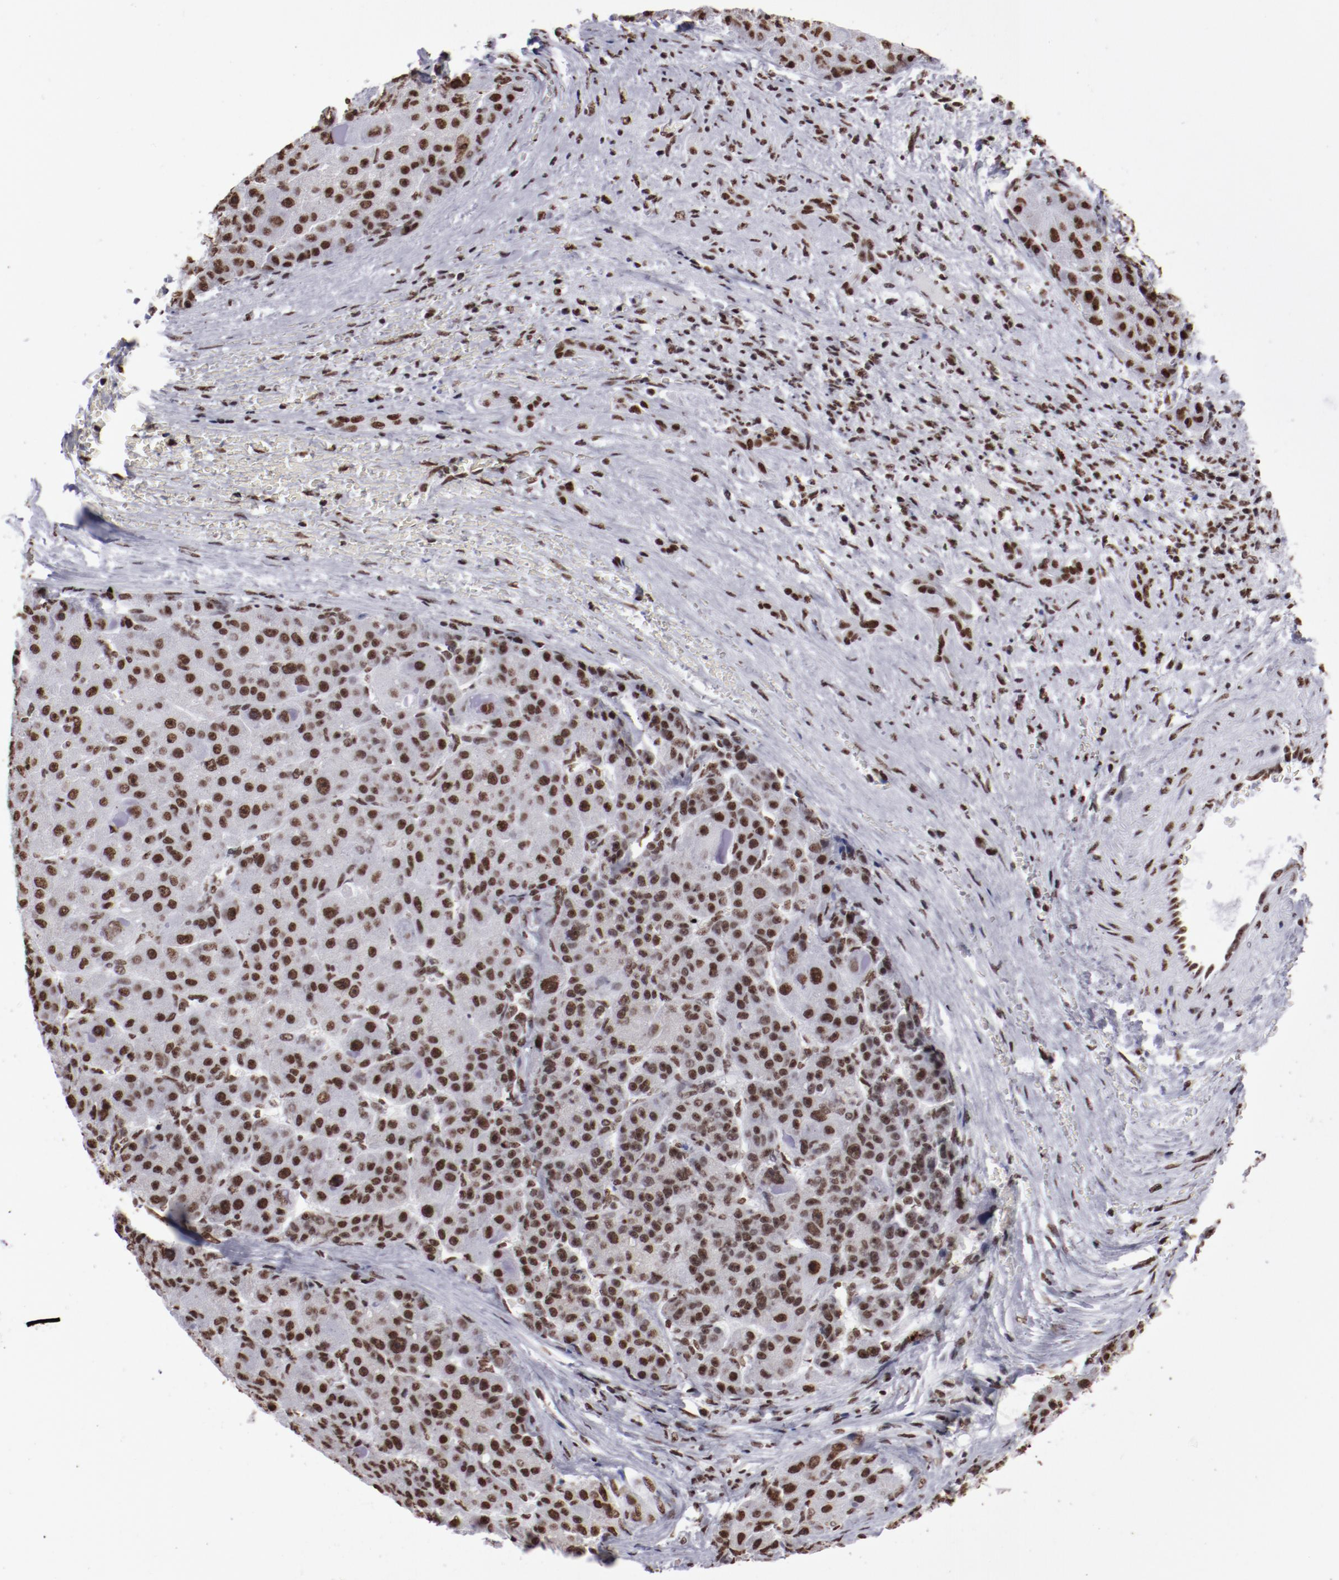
{"staining": {"intensity": "strong", "quantity": ">75%", "location": "nuclear"}, "tissue": "liver cancer", "cell_type": "Tumor cells", "image_type": "cancer", "snomed": [{"axis": "morphology", "description": "Carcinoma, Hepatocellular, NOS"}, {"axis": "topography", "description": "Liver"}], "caption": "IHC (DAB) staining of liver cancer (hepatocellular carcinoma) reveals strong nuclear protein staining in about >75% of tumor cells.", "gene": "HNRNPA2B1", "patient": {"sex": "male", "age": 76}}